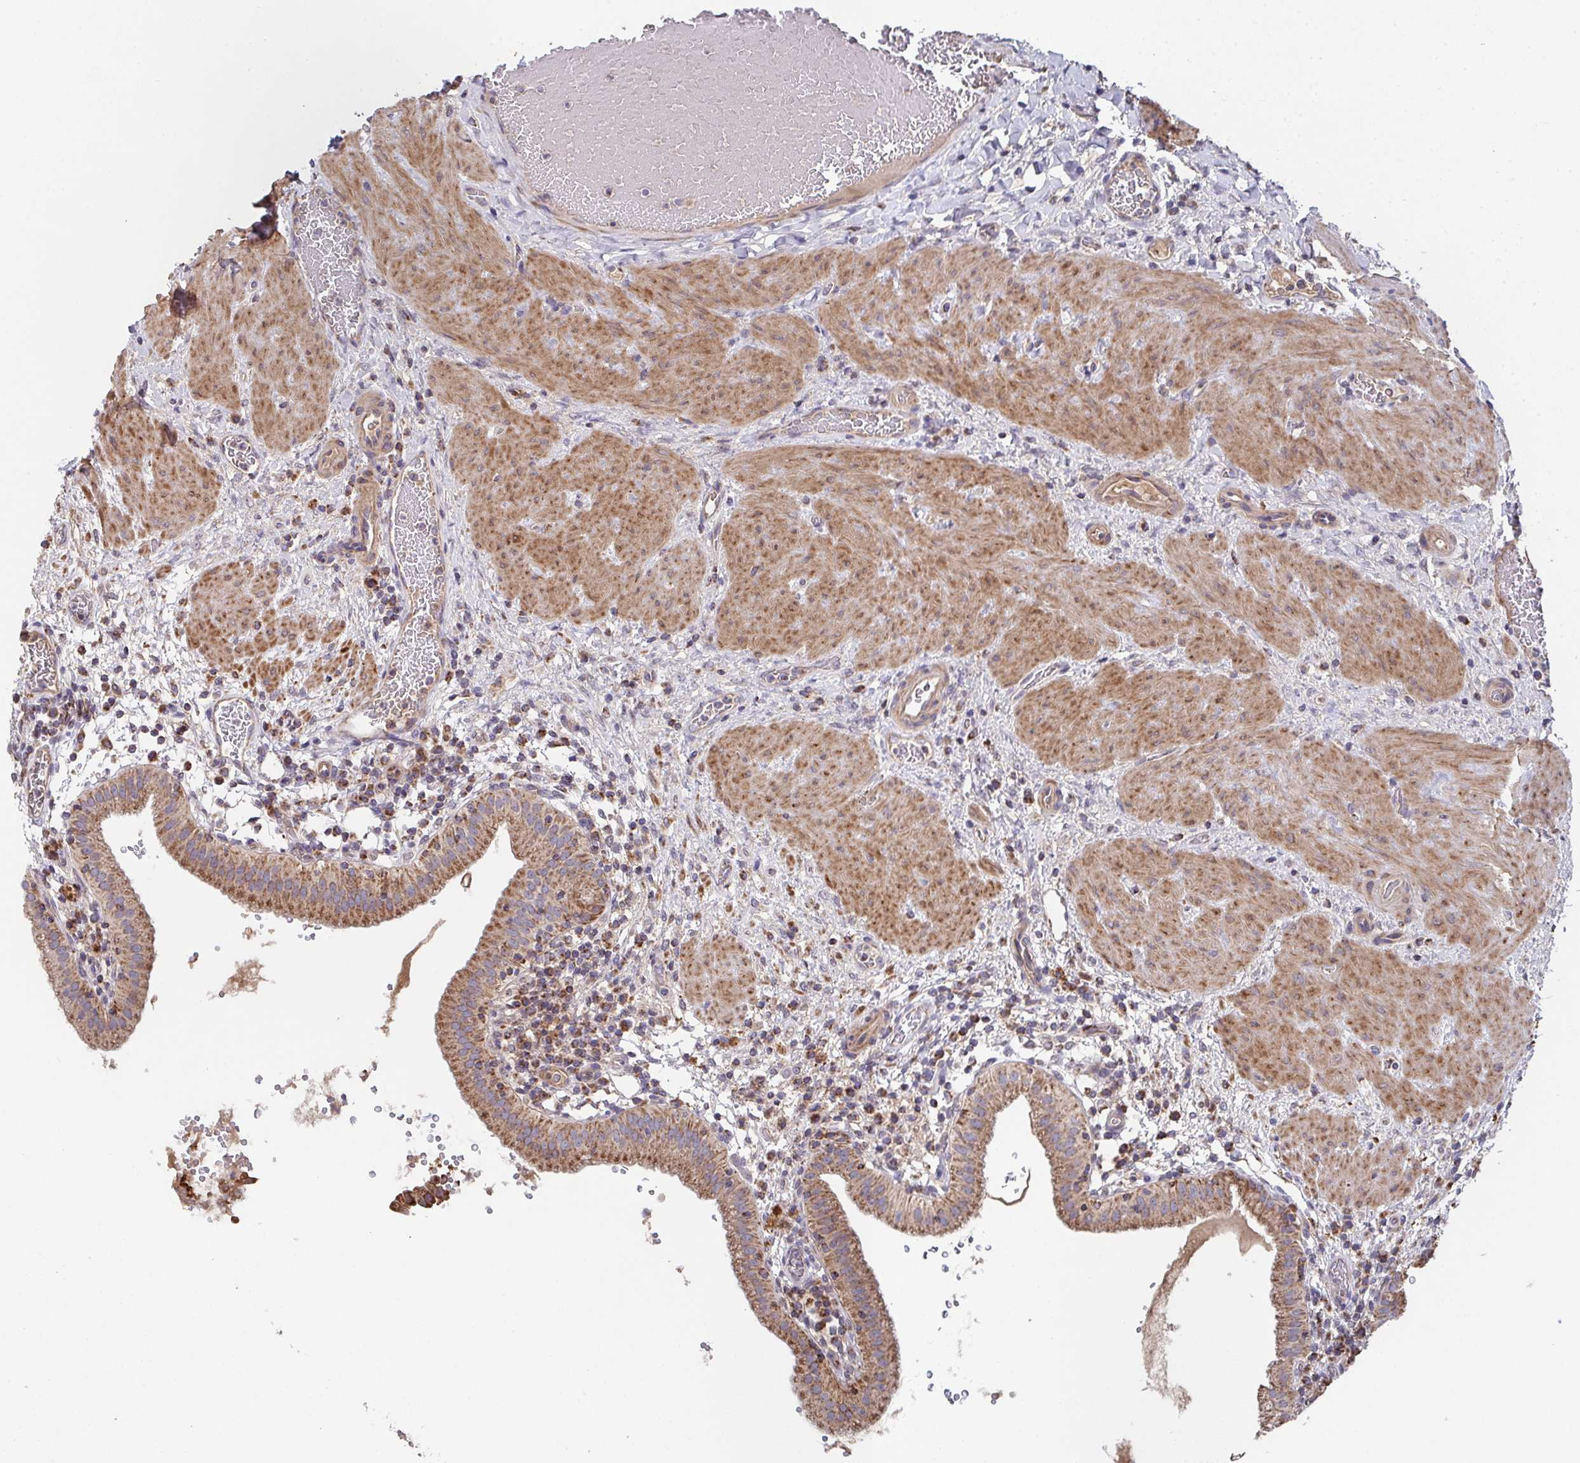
{"staining": {"intensity": "strong", "quantity": ">75%", "location": "cytoplasmic/membranous"}, "tissue": "gallbladder", "cell_type": "Glandular cells", "image_type": "normal", "snomed": [{"axis": "morphology", "description": "Normal tissue, NOS"}, {"axis": "topography", "description": "Gallbladder"}], "caption": "Glandular cells reveal high levels of strong cytoplasmic/membranous expression in approximately >75% of cells in normal human gallbladder.", "gene": "MT", "patient": {"sex": "male", "age": 26}}